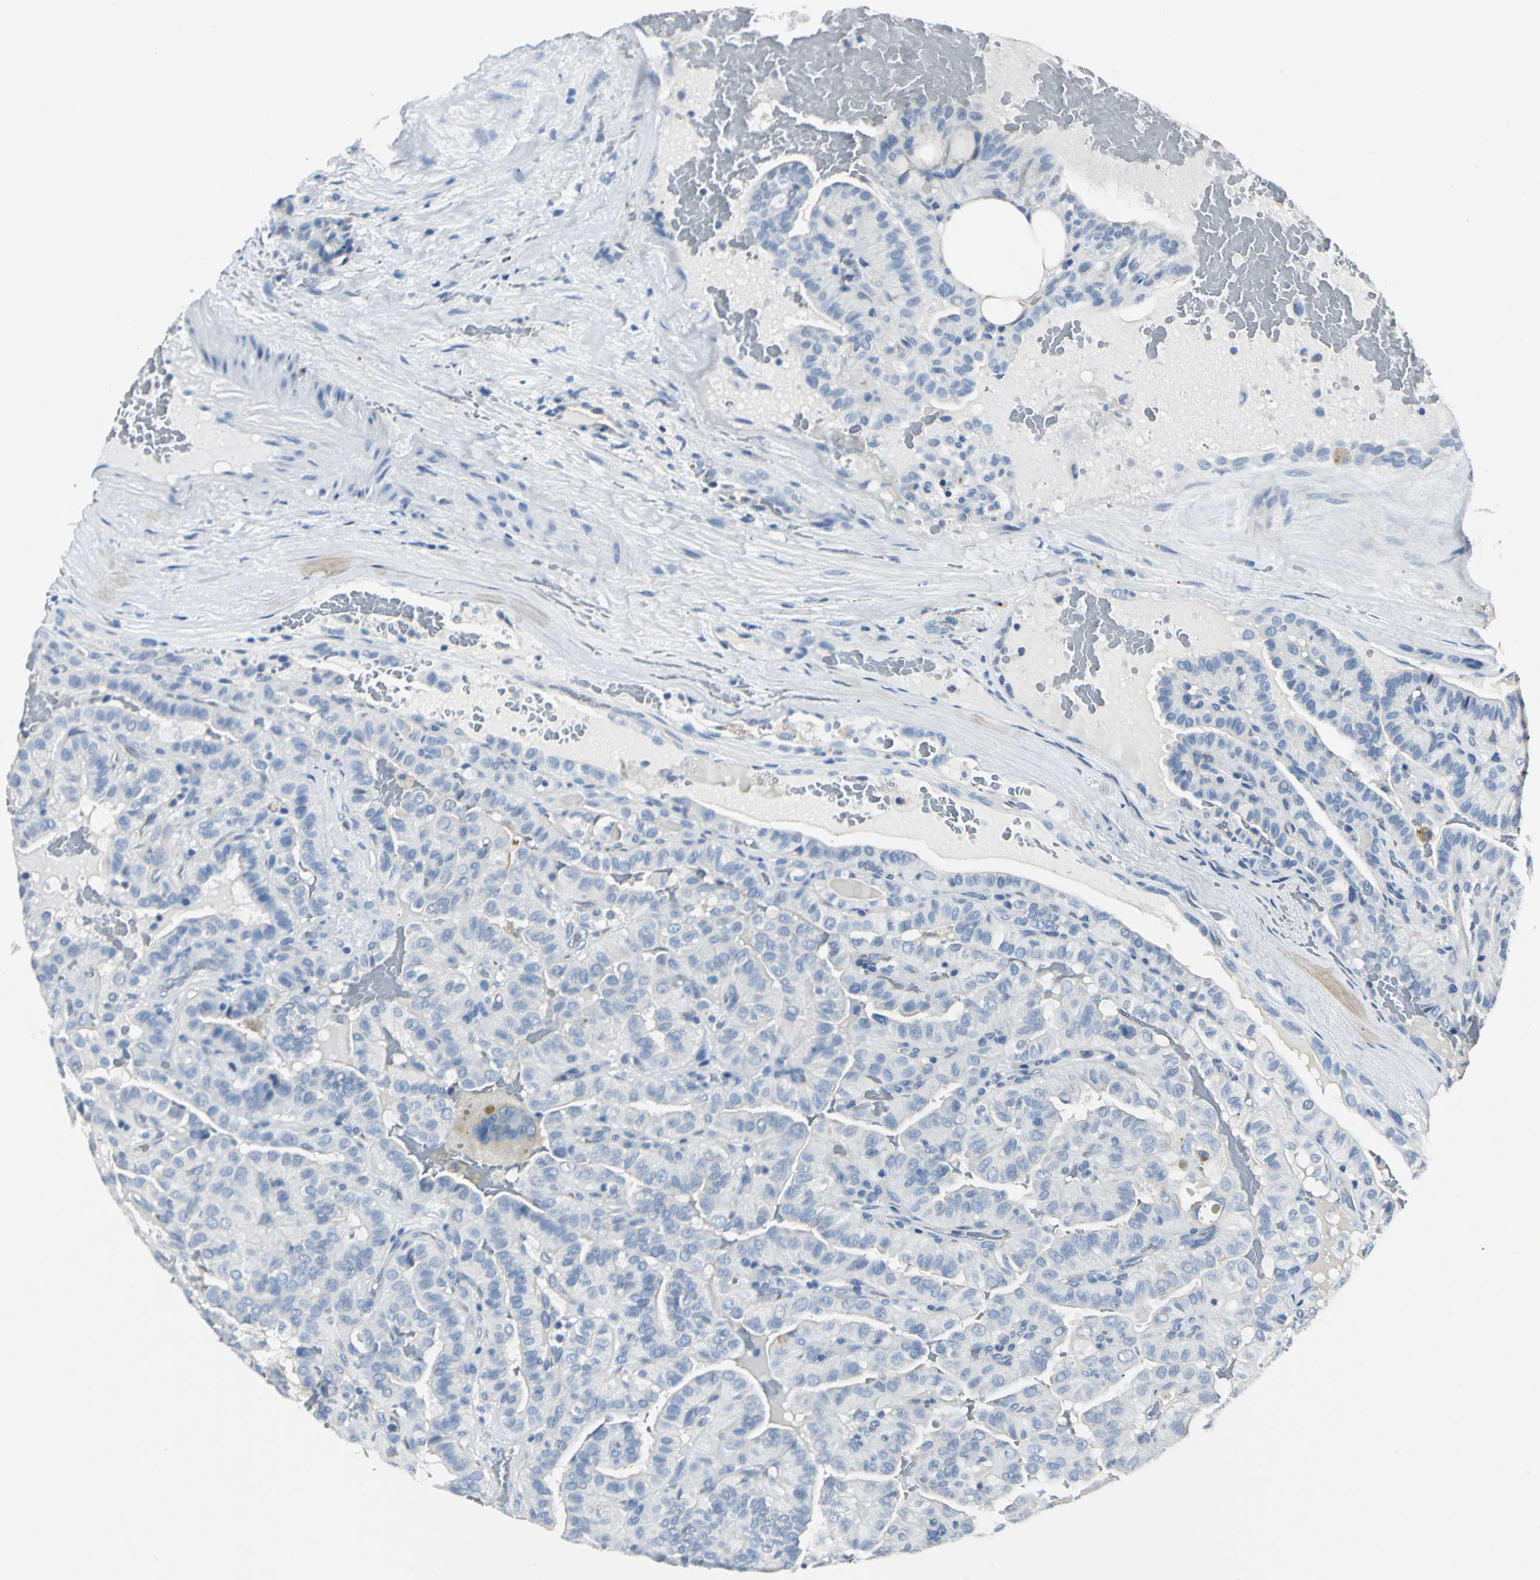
{"staining": {"intensity": "negative", "quantity": "none", "location": "none"}, "tissue": "thyroid cancer", "cell_type": "Tumor cells", "image_type": "cancer", "snomed": [{"axis": "morphology", "description": "Papillary adenocarcinoma, NOS"}, {"axis": "topography", "description": "Thyroid gland"}], "caption": "DAB (3,3'-diaminobenzidine) immunohistochemical staining of papillary adenocarcinoma (thyroid) shows no significant expression in tumor cells. (Immunohistochemistry (ihc), brightfield microscopy, high magnification).", "gene": "RIPOR1", "patient": {"sex": "male", "age": 77}}